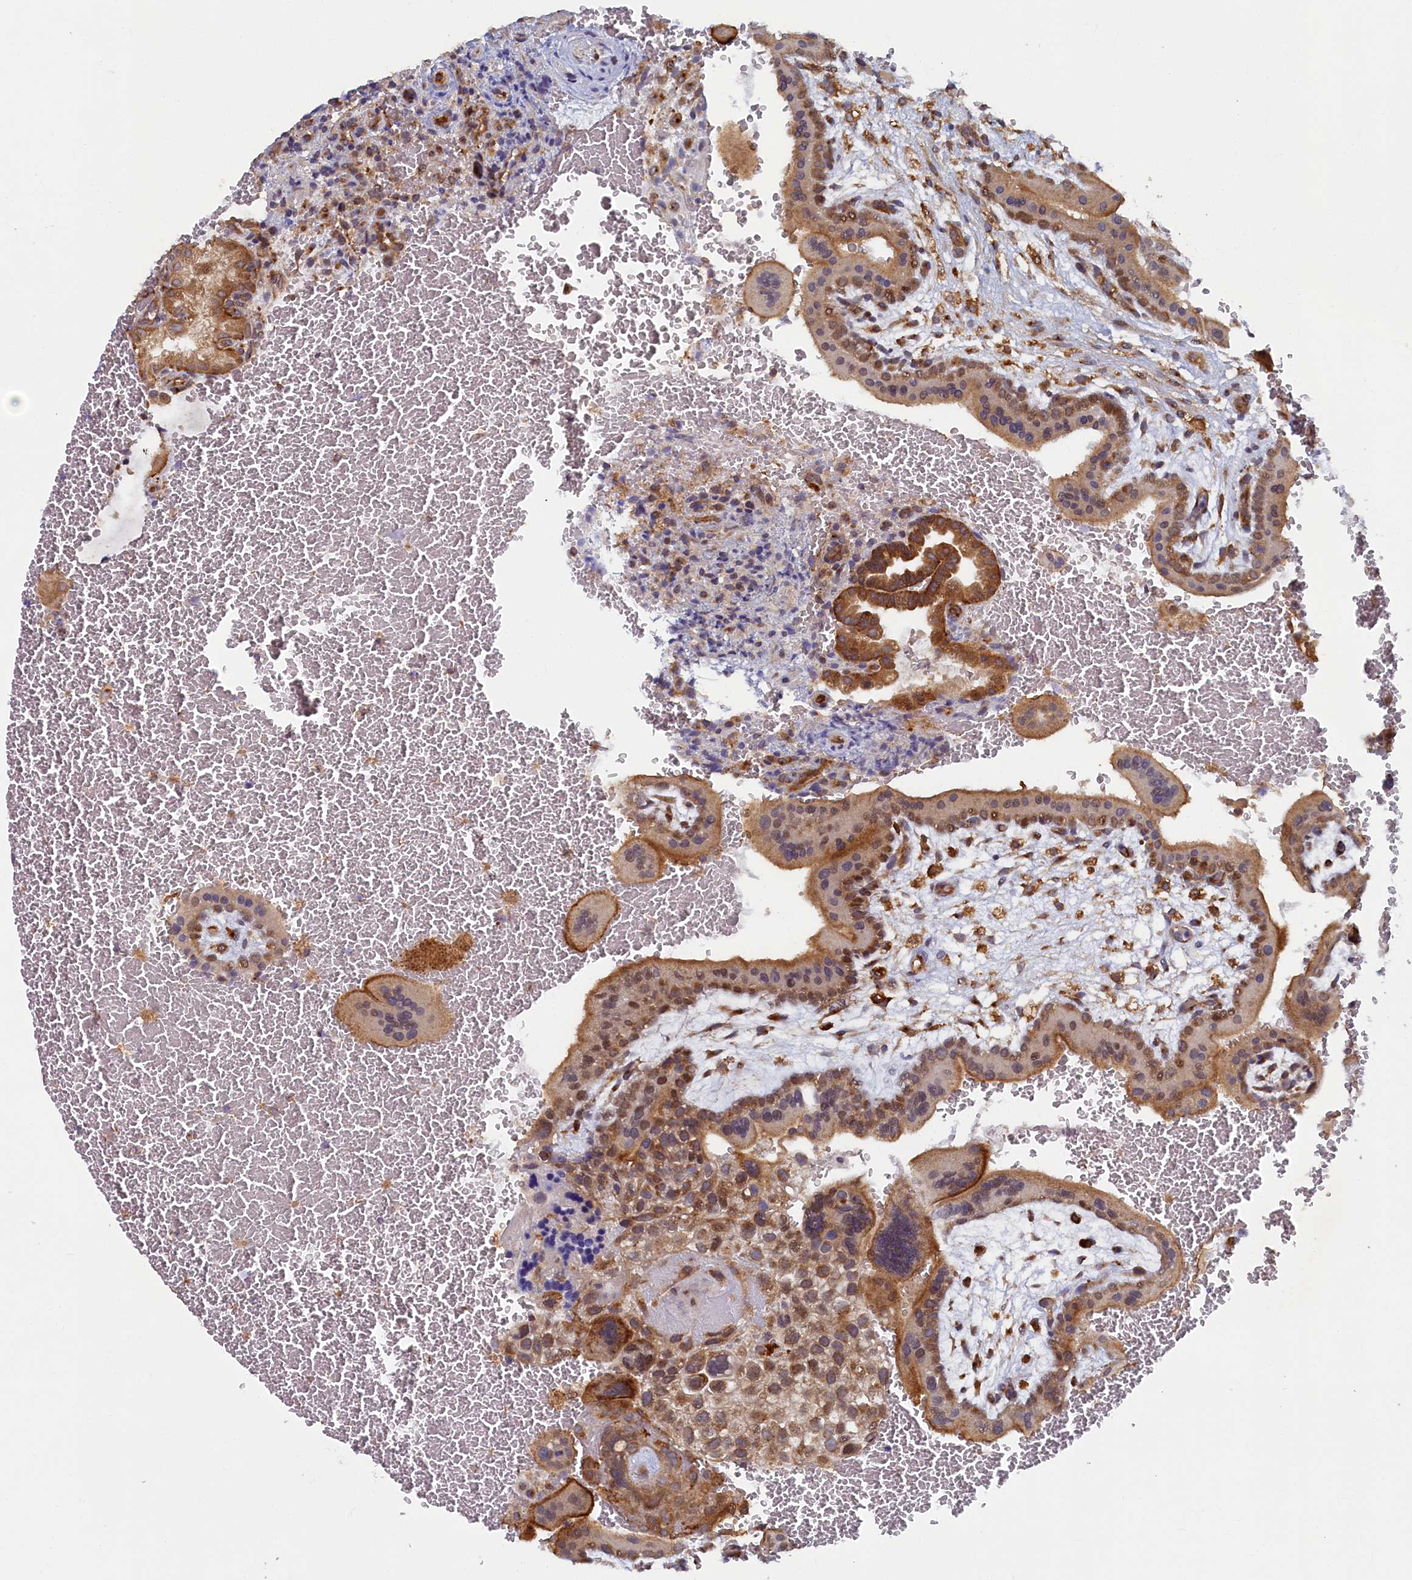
{"staining": {"intensity": "moderate", "quantity": ">75%", "location": "cytoplasmic/membranous,nuclear"}, "tissue": "placenta", "cell_type": "Trophoblastic cells", "image_type": "normal", "snomed": [{"axis": "morphology", "description": "Normal tissue, NOS"}, {"axis": "topography", "description": "Placenta"}], "caption": "Protein staining shows moderate cytoplasmic/membranous,nuclear expression in about >75% of trophoblastic cells in benign placenta. The protein is shown in brown color, while the nuclei are stained blue.", "gene": "STX12", "patient": {"sex": "female", "age": 35}}